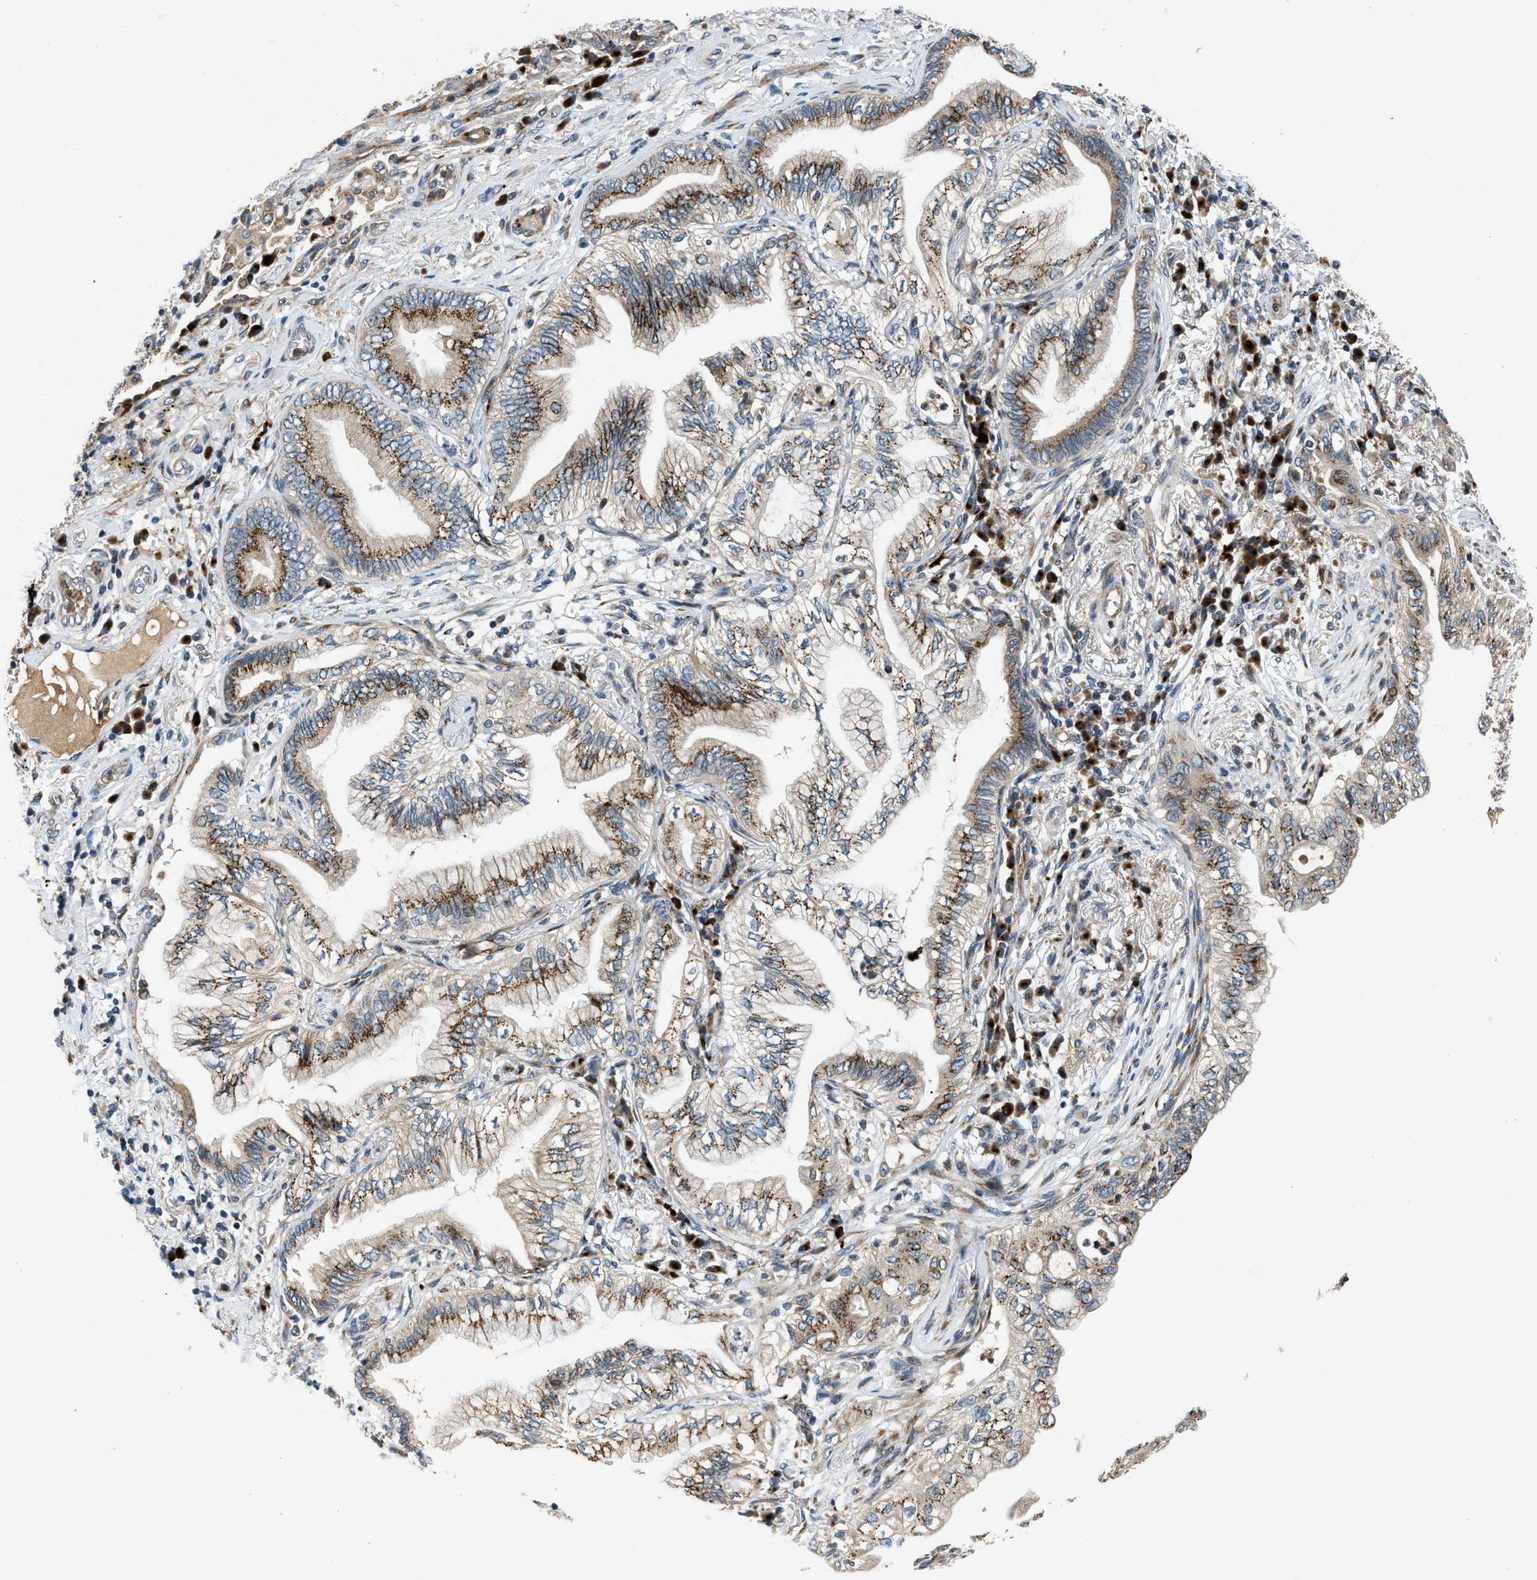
{"staining": {"intensity": "moderate", "quantity": ">75%", "location": "cytoplasmic/membranous"}, "tissue": "lung cancer", "cell_type": "Tumor cells", "image_type": "cancer", "snomed": [{"axis": "morphology", "description": "Normal tissue, NOS"}, {"axis": "morphology", "description": "Adenocarcinoma, NOS"}, {"axis": "topography", "description": "Bronchus"}, {"axis": "topography", "description": "Lung"}], "caption": "High-power microscopy captured an immunohistochemistry photomicrograph of adenocarcinoma (lung), revealing moderate cytoplasmic/membranous positivity in approximately >75% of tumor cells.", "gene": "FUT8", "patient": {"sex": "female", "age": 70}}